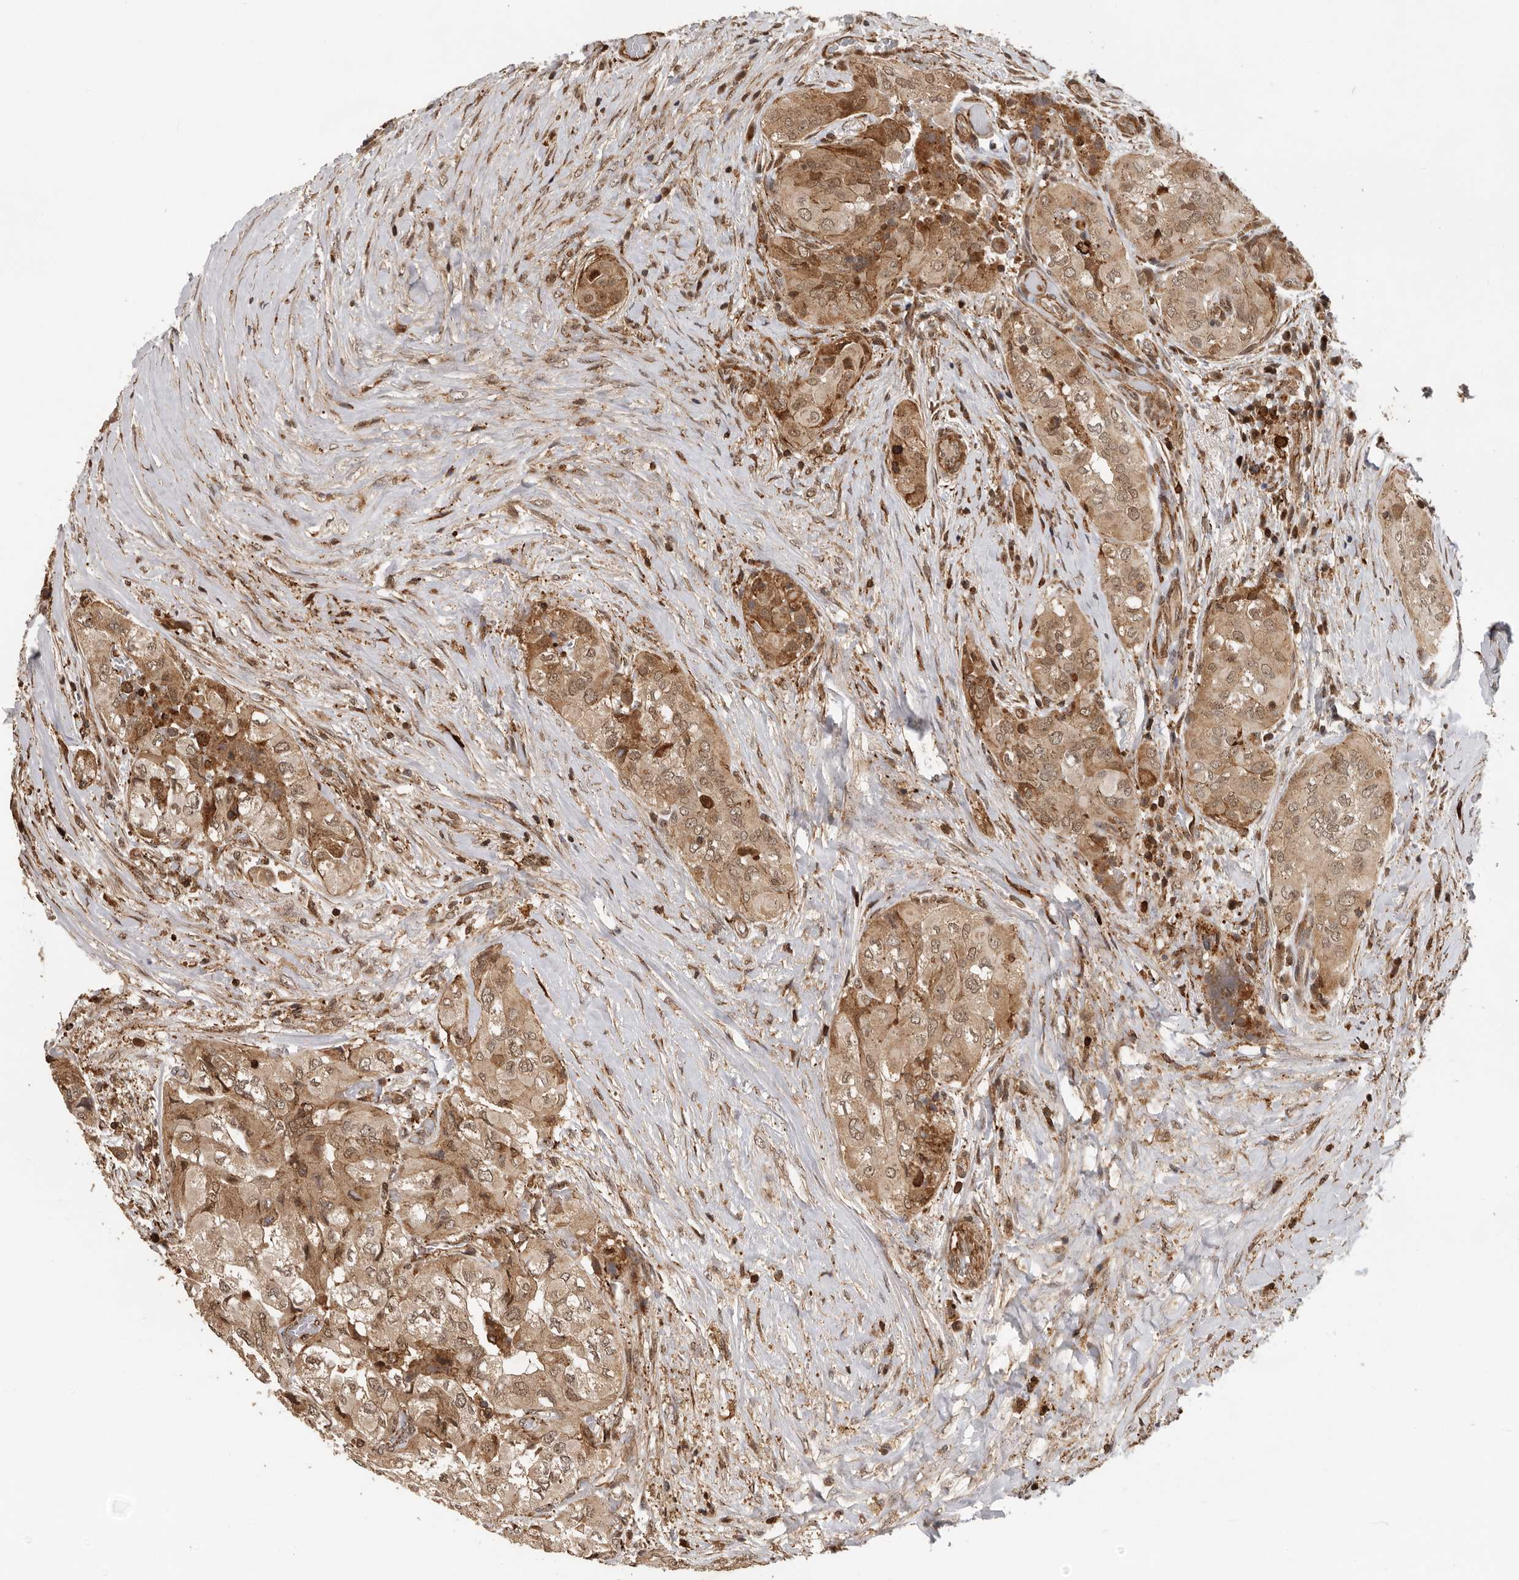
{"staining": {"intensity": "moderate", "quantity": ">75%", "location": "cytoplasmic/membranous,nuclear"}, "tissue": "thyroid cancer", "cell_type": "Tumor cells", "image_type": "cancer", "snomed": [{"axis": "morphology", "description": "Papillary adenocarcinoma, NOS"}, {"axis": "topography", "description": "Thyroid gland"}], "caption": "An immunohistochemistry (IHC) image of tumor tissue is shown. Protein staining in brown shows moderate cytoplasmic/membranous and nuclear positivity in thyroid papillary adenocarcinoma within tumor cells.", "gene": "RNF157", "patient": {"sex": "female", "age": 59}}